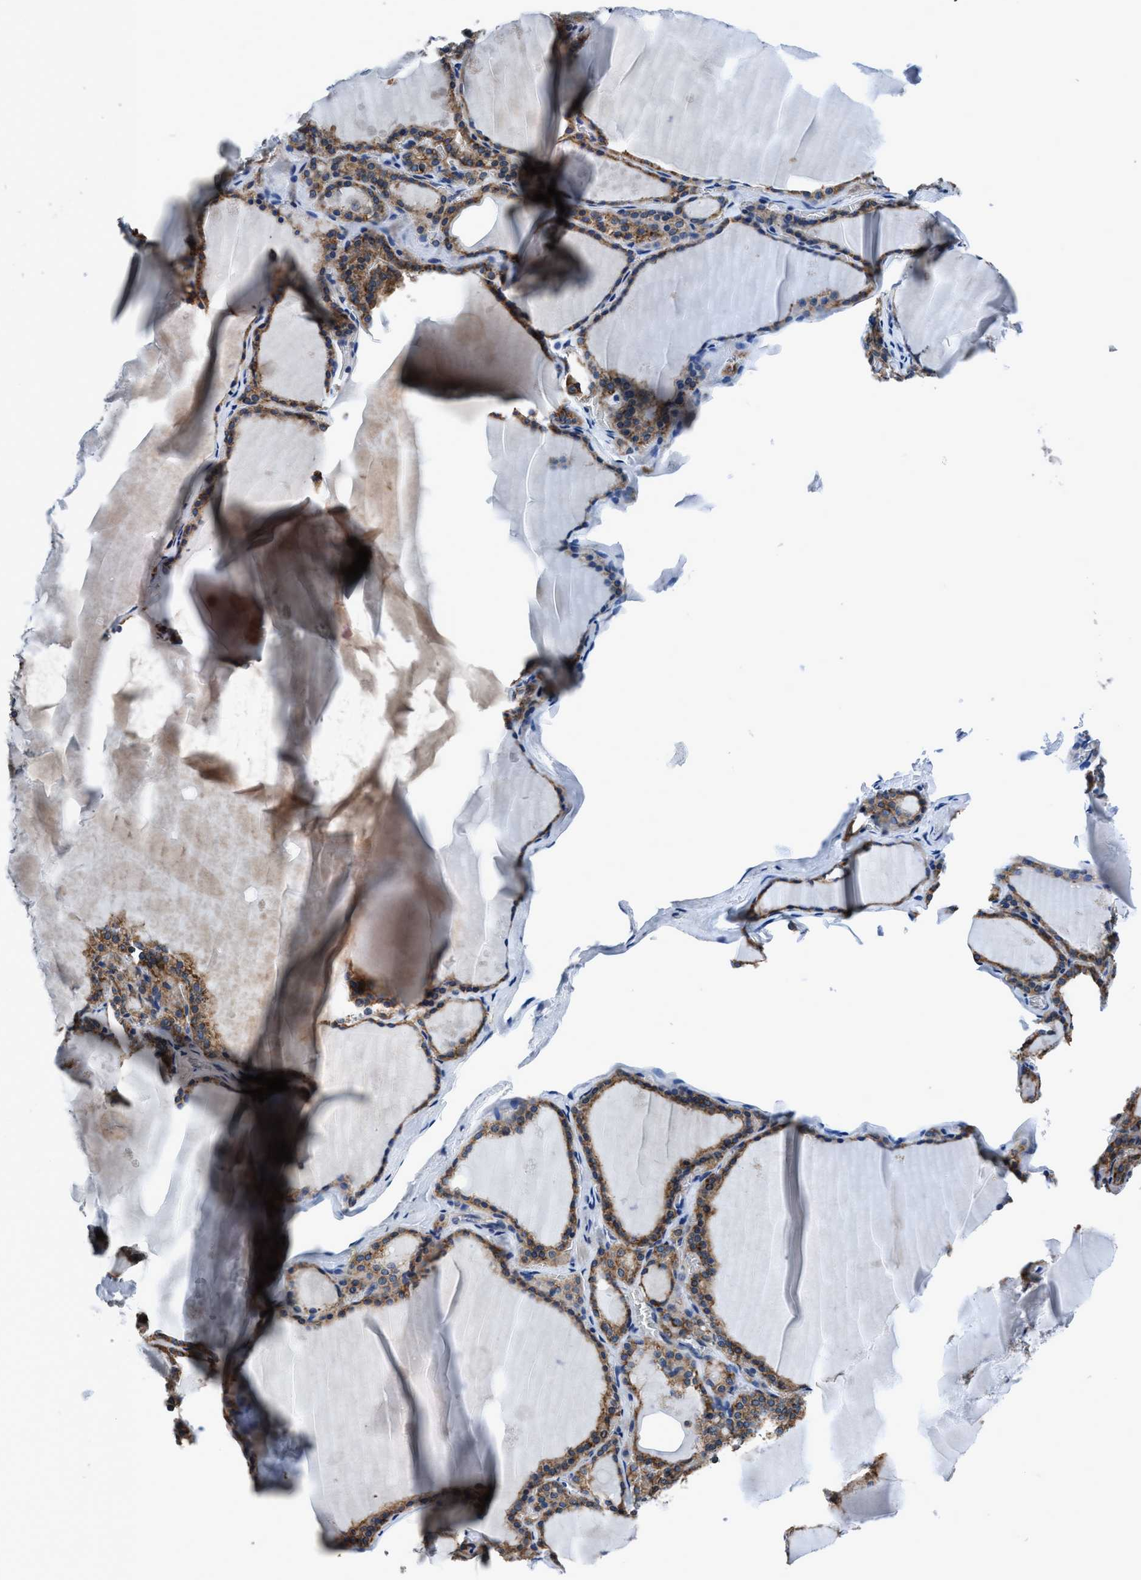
{"staining": {"intensity": "moderate", "quantity": ">75%", "location": "cytoplasmic/membranous"}, "tissue": "thyroid gland", "cell_type": "Glandular cells", "image_type": "normal", "snomed": [{"axis": "morphology", "description": "Normal tissue, NOS"}, {"axis": "topography", "description": "Thyroid gland"}], "caption": "High-power microscopy captured an immunohistochemistry photomicrograph of unremarkable thyroid gland, revealing moderate cytoplasmic/membranous positivity in approximately >75% of glandular cells. The protein of interest is shown in brown color, while the nuclei are stained blue.", "gene": "TMEM94", "patient": {"sex": "male", "age": 56}}